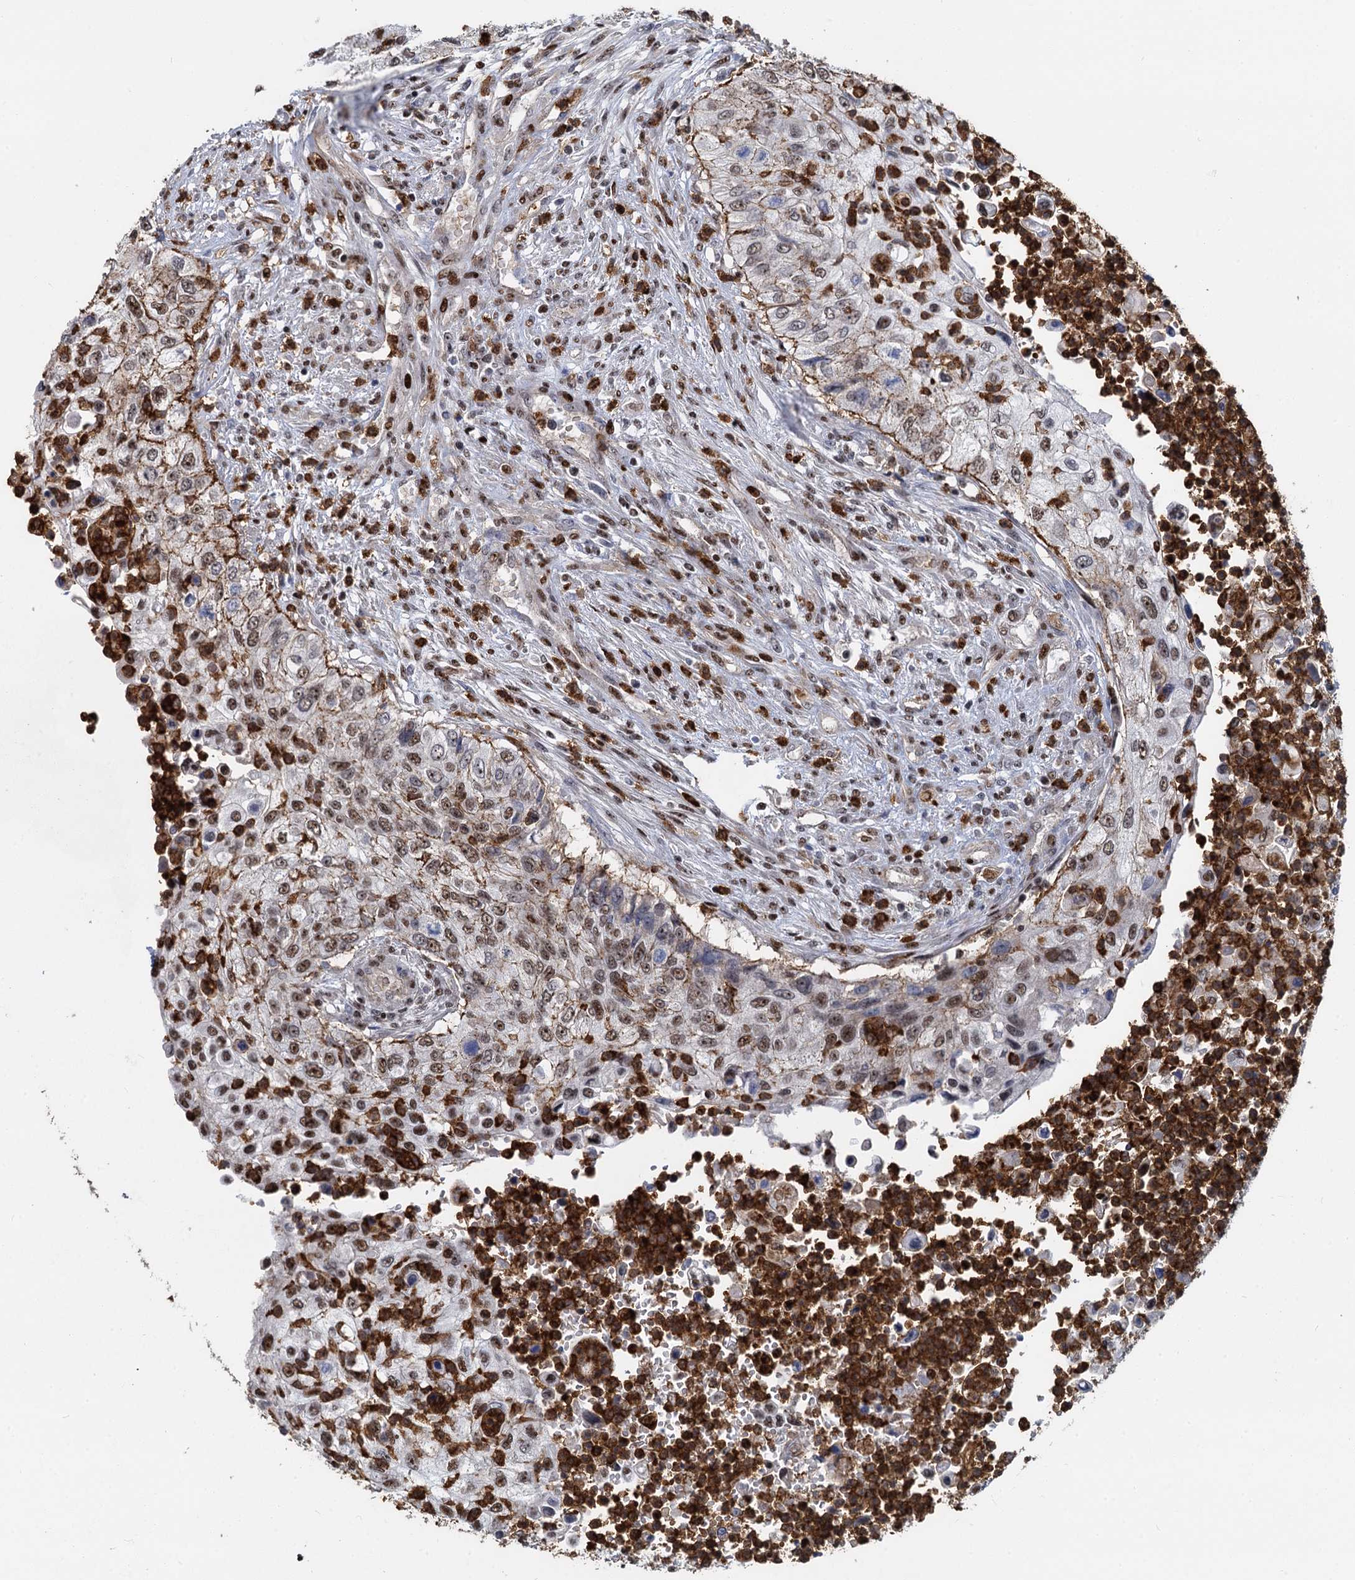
{"staining": {"intensity": "moderate", "quantity": ">75%", "location": "nuclear"}, "tissue": "urothelial cancer", "cell_type": "Tumor cells", "image_type": "cancer", "snomed": [{"axis": "morphology", "description": "Urothelial carcinoma, High grade"}, {"axis": "topography", "description": "Urinary bladder"}], "caption": "IHC (DAB) staining of high-grade urothelial carcinoma reveals moderate nuclear protein staining in approximately >75% of tumor cells.", "gene": "ANKRD49", "patient": {"sex": "female", "age": 60}}